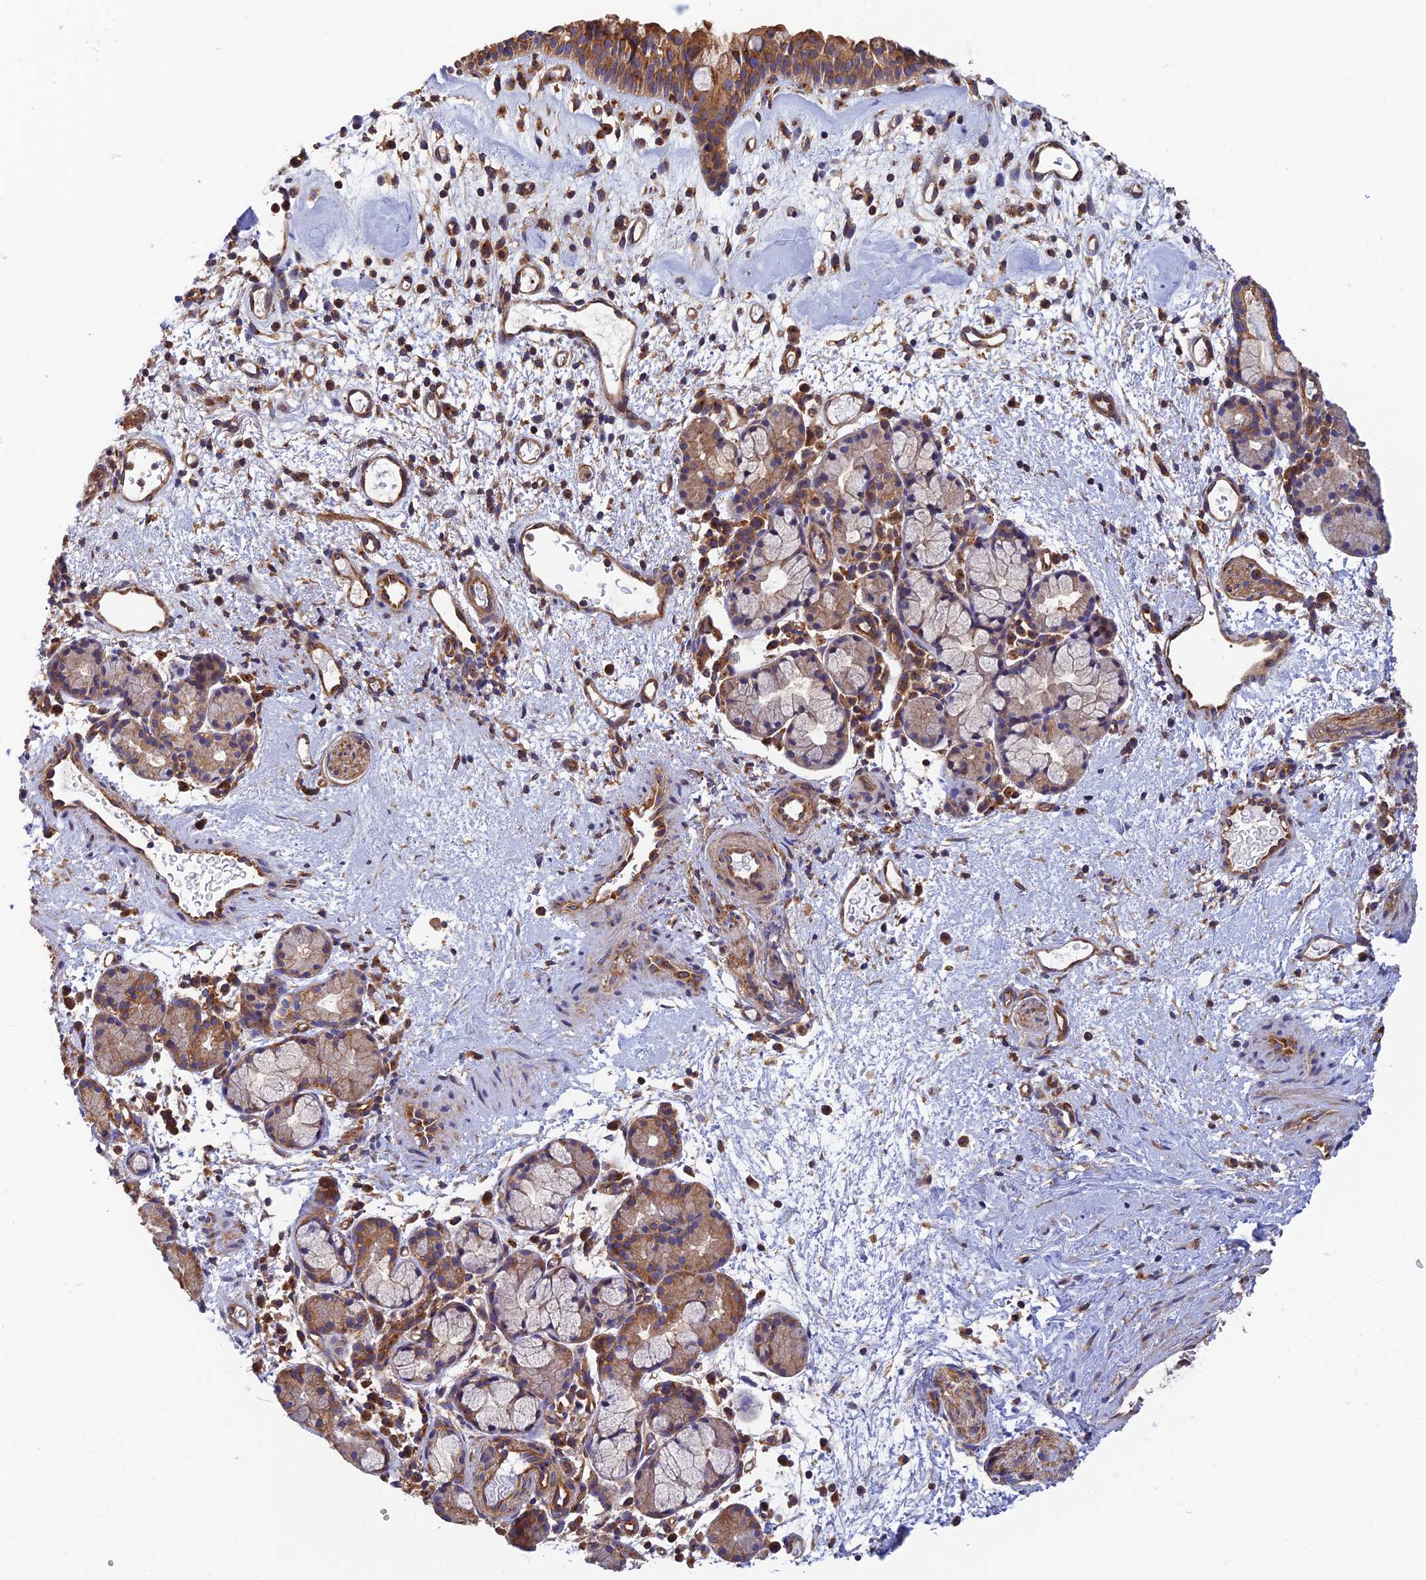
{"staining": {"intensity": "moderate", "quantity": ">75%", "location": "cytoplasmic/membranous"}, "tissue": "nasopharynx", "cell_type": "Respiratory epithelial cells", "image_type": "normal", "snomed": [{"axis": "morphology", "description": "Normal tissue, NOS"}, {"axis": "topography", "description": "Nasopharynx"}], "caption": "DAB immunohistochemical staining of unremarkable nasopharynx demonstrates moderate cytoplasmic/membranous protein expression in about >75% of respiratory epithelial cells.", "gene": "DCTN2", "patient": {"sex": "male", "age": 82}}